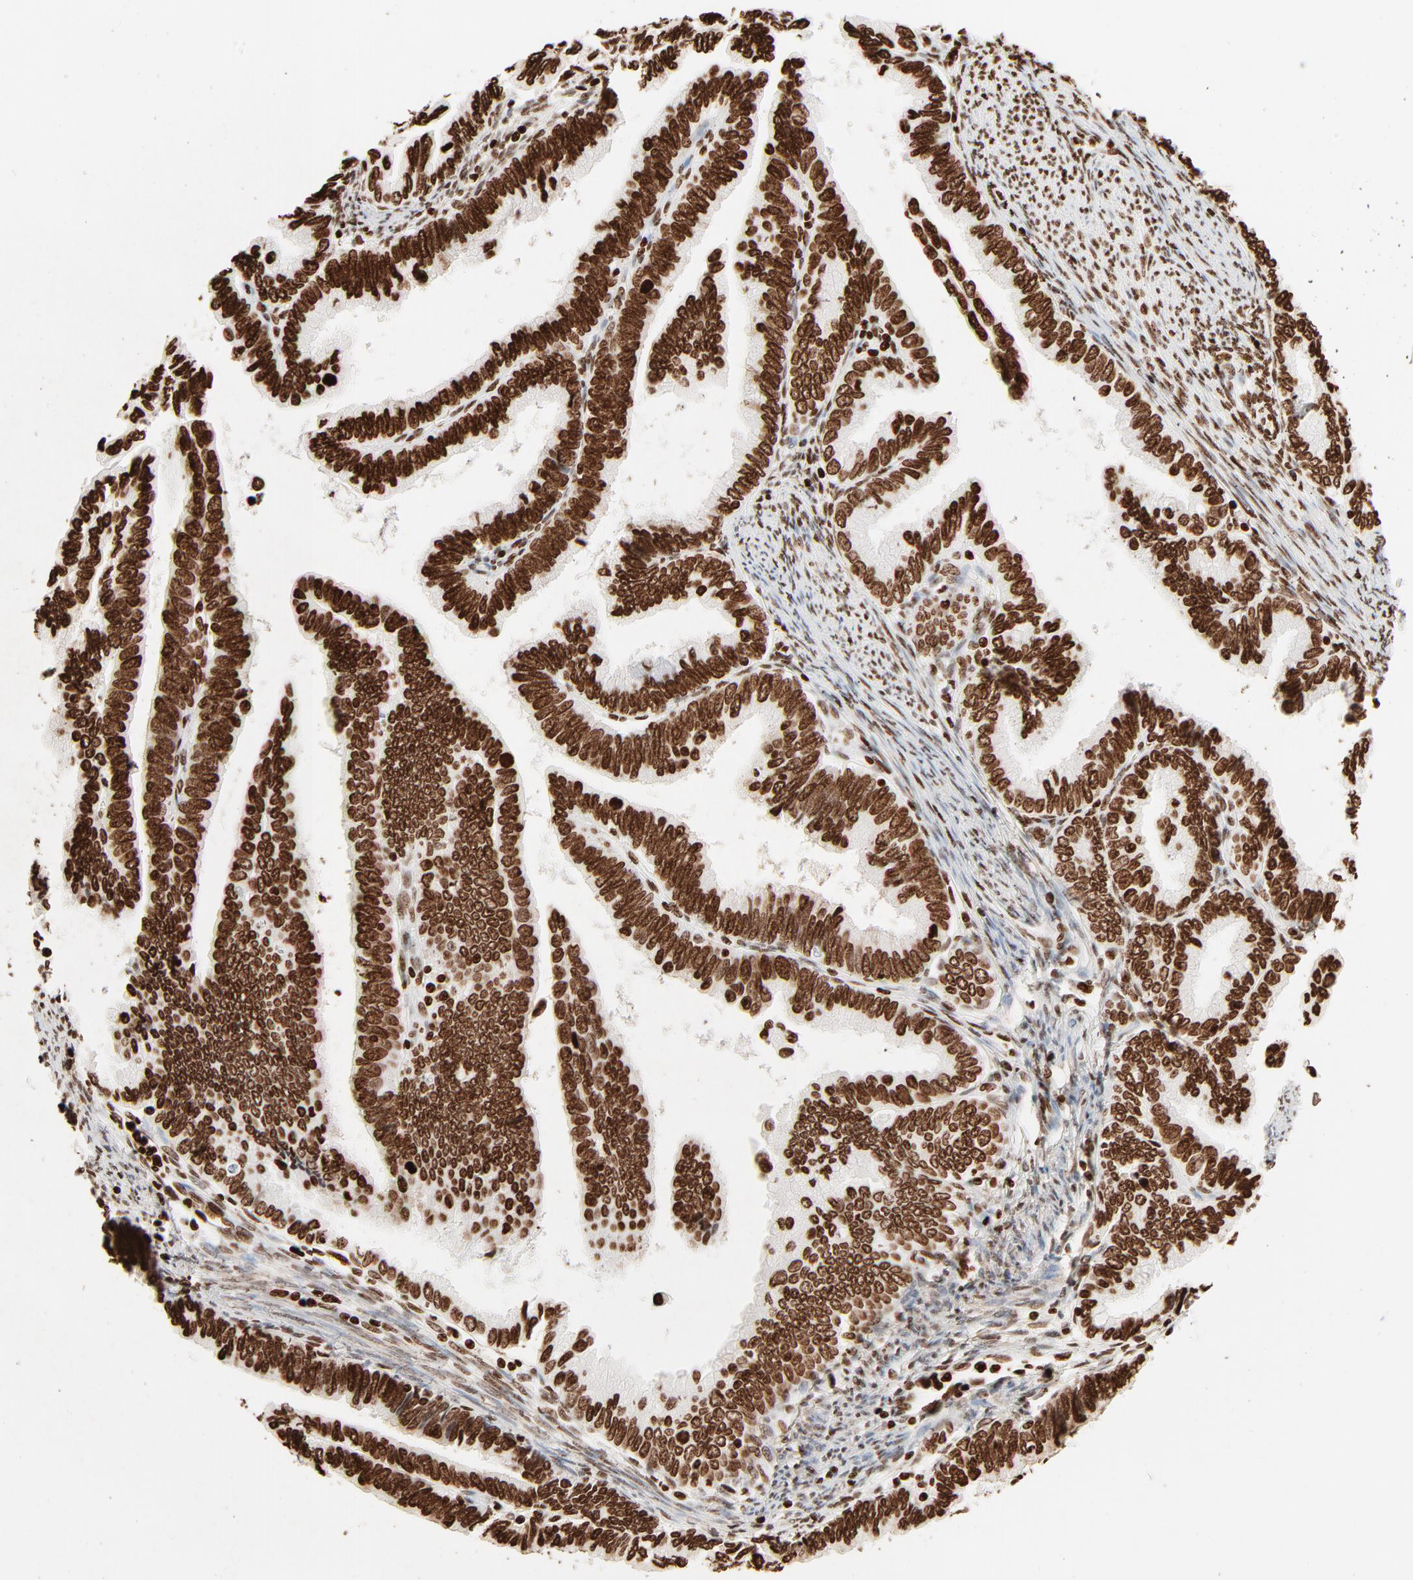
{"staining": {"intensity": "strong", "quantity": ">75%", "location": "nuclear"}, "tissue": "cervical cancer", "cell_type": "Tumor cells", "image_type": "cancer", "snomed": [{"axis": "morphology", "description": "Adenocarcinoma, NOS"}, {"axis": "topography", "description": "Cervix"}], "caption": "Immunohistochemistry of cervical cancer (adenocarcinoma) reveals high levels of strong nuclear positivity in approximately >75% of tumor cells. (DAB IHC with brightfield microscopy, high magnification).", "gene": "HMGB2", "patient": {"sex": "female", "age": 49}}